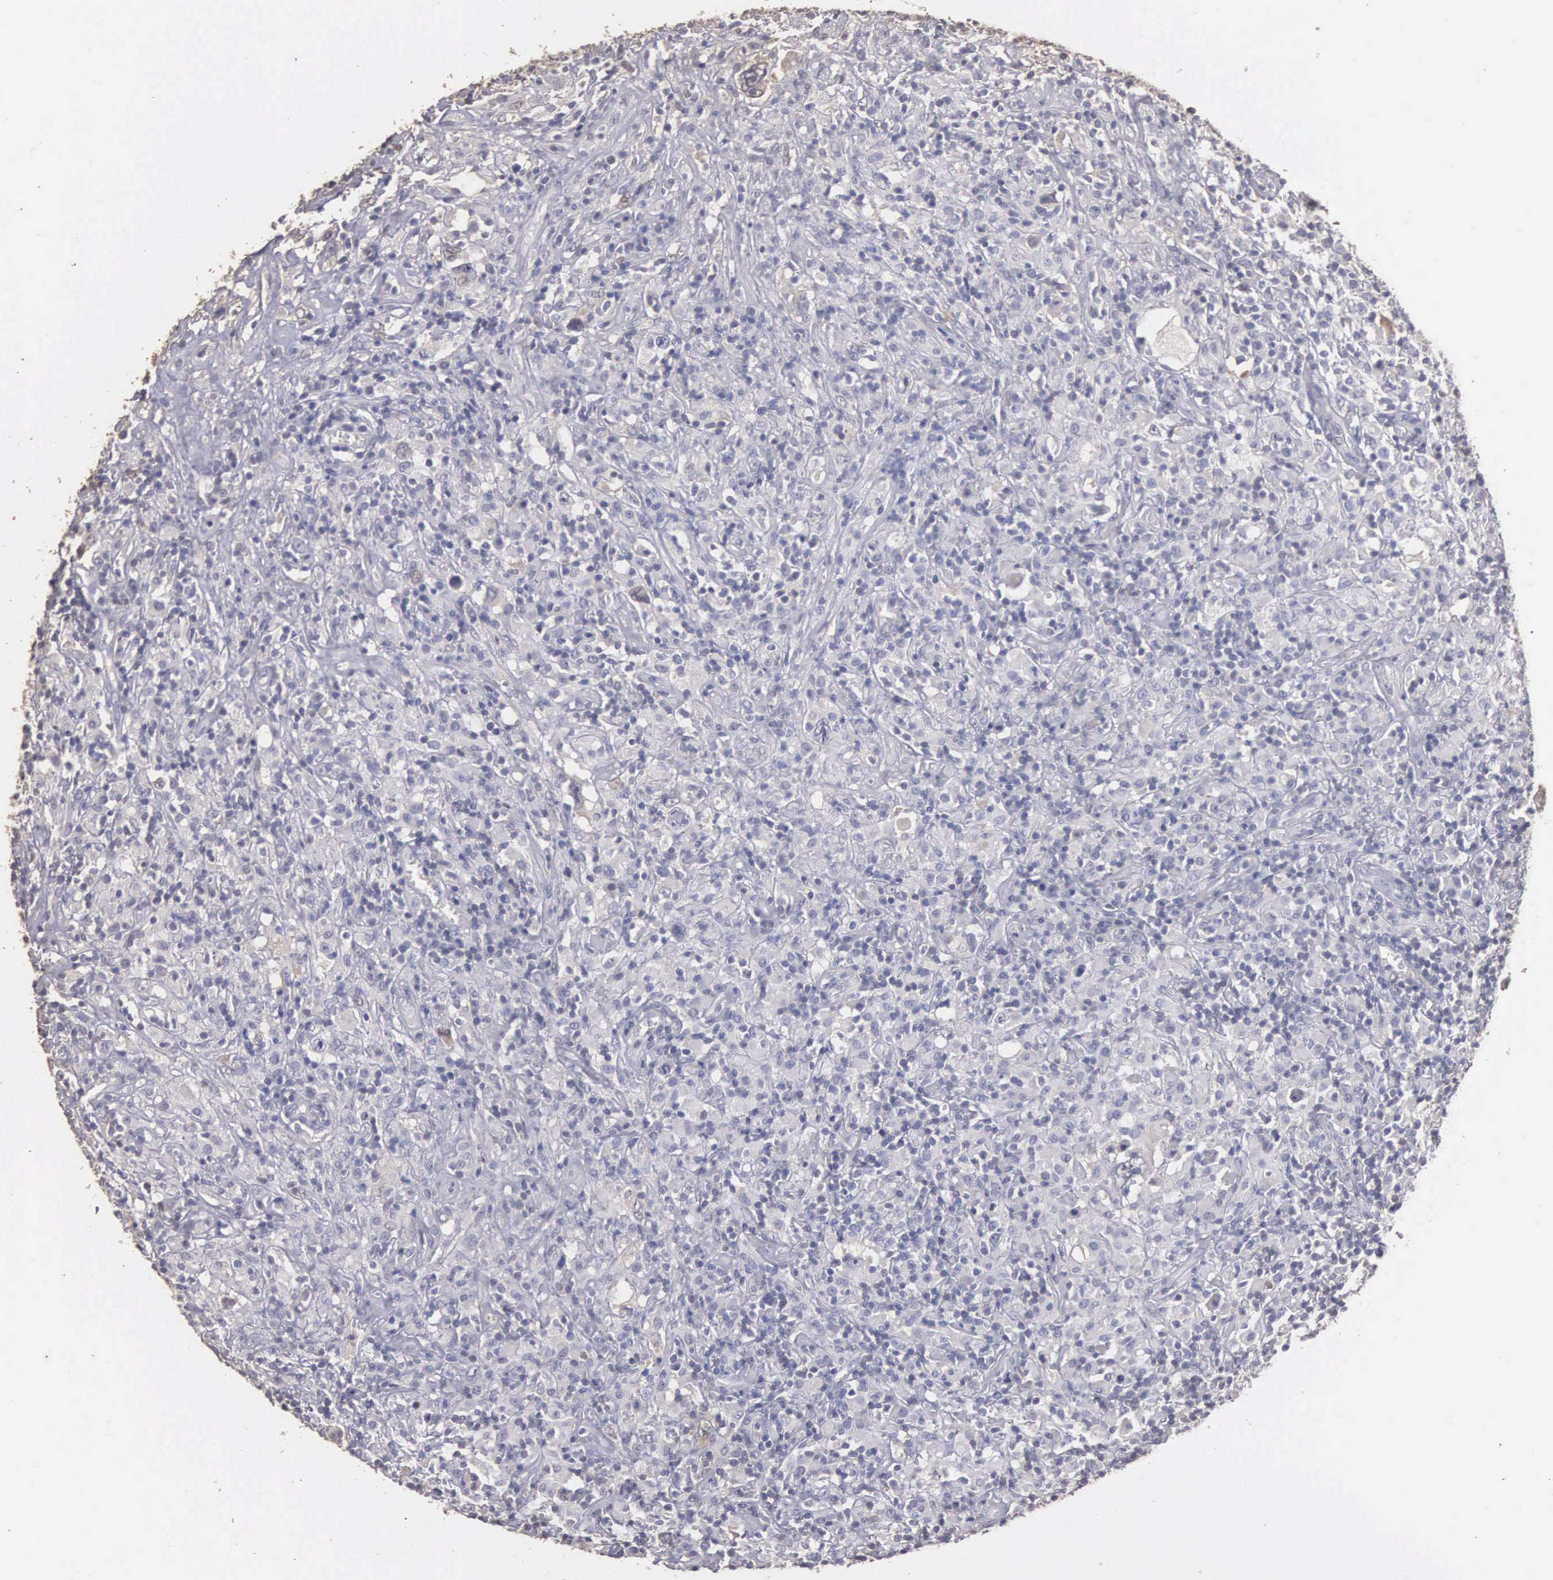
{"staining": {"intensity": "negative", "quantity": "none", "location": "none"}, "tissue": "lymphoma", "cell_type": "Tumor cells", "image_type": "cancer", "snomed": [{"axis": "morphology", "description": "Hodgkin's disease, NOS"}, {"axis": "topography", "description": "Lymph node"}], "caption": "This is a photomicrograph of immunohistochemistry staining of lymphoma, which shows no expression in tumor cells.", "gene": "ENO3", "patient": {"sex": "male", "age": 46}}